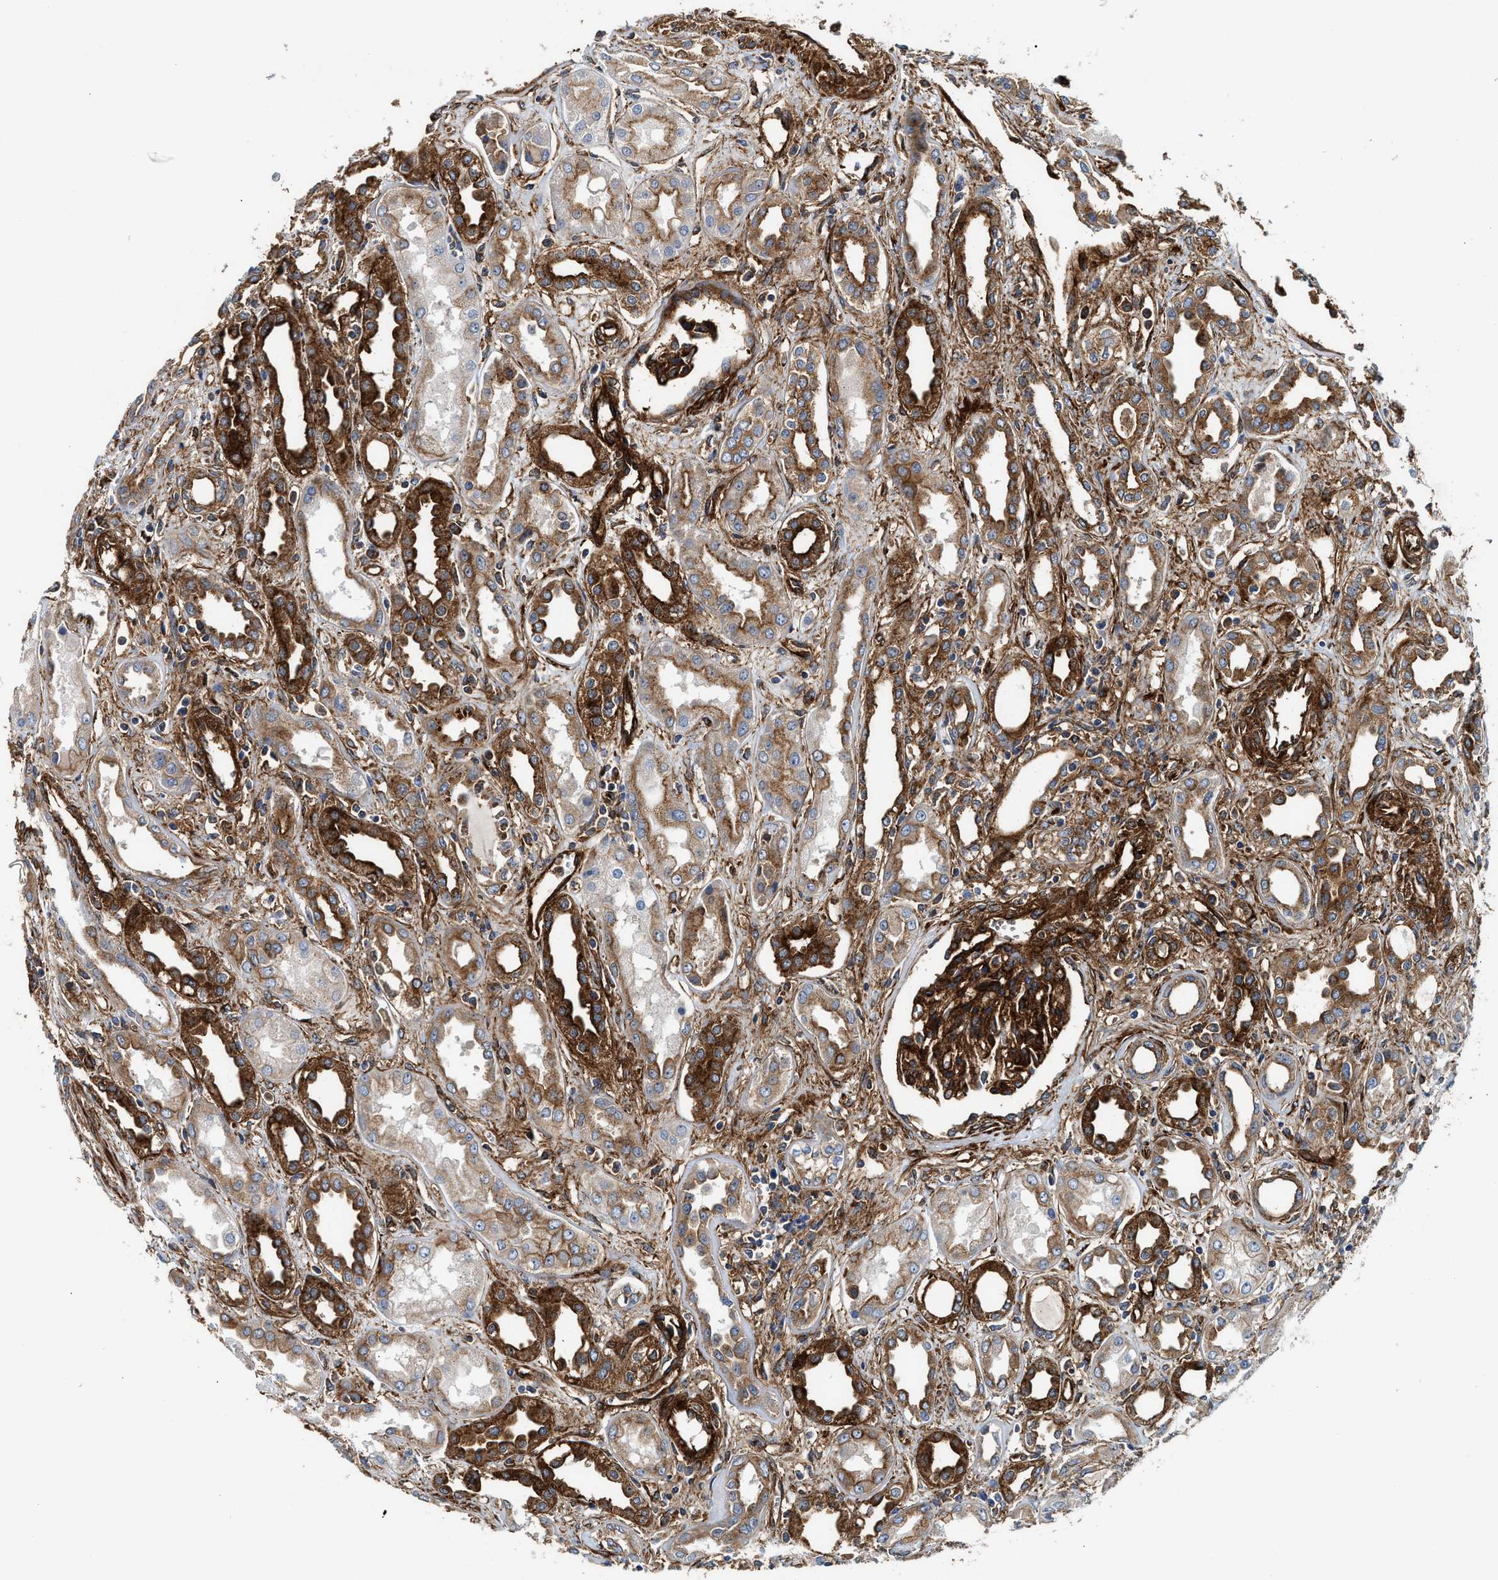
{"staining": {"intensity": "strong", "quantity": ">75%", "location": "cytoplasmic/membranous"}, "tissue": "kidney", "cell_type": "Cells in glomeruli", "image_type": "normal", "snomed": [{"axis": "morphology", "description": "Normal tissue, NOS"}, {"axis": "topography", "description": "Kidney"}], "caption": "Human kidney stained with a brown dye shows strong cytoplasmic/membranous positive staining in approximately >75% of cells in glomeruli.", "gene": "HIP1", "patient": {"sex": "male", "age": 59}}